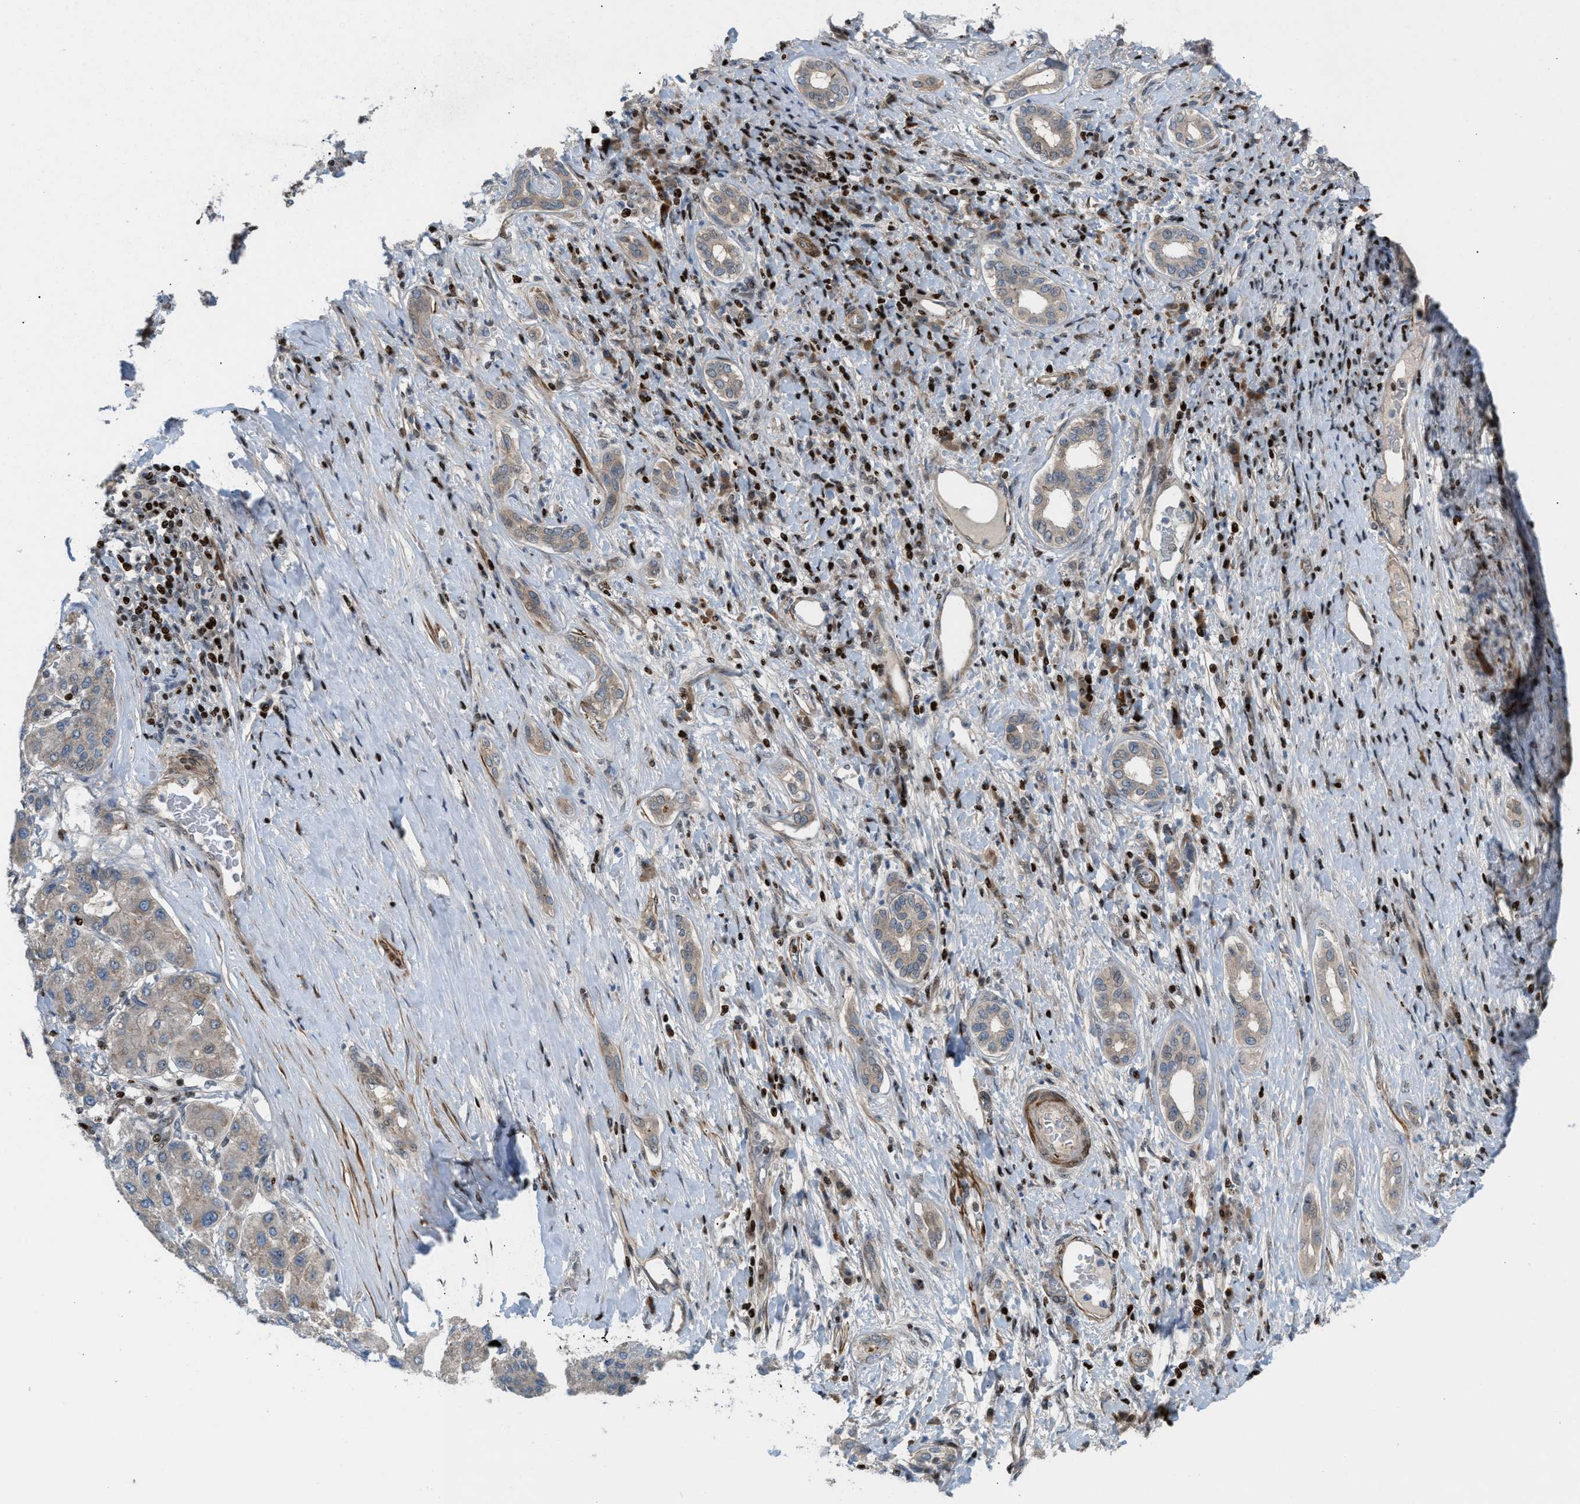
{"staining": {"intensity": "weak", "quantity": "<25%", "location": "cytoplasmic/membranous"}, "tissue": "liver cancer", "cell_type": "Tumor cells", "image_type": "cancer", "snomed": [{"axis": "morphology", "description": "Carcinoma, Hepatocellular, NOS"}, {"axis": "topography", "description": "Liver"}], "caption": "Hepatocellular carcinoma (liver) was stained to show a protein in brown. There is no significant positivity in tumor cells. The staining was performed using DAB to visualize the protein expression in brown, while the nuclei were stained in blue with hematoxylin (Magnification: 20x).", "gene": "ZNF276", "patient": {"sex": "male", "age": 65}}